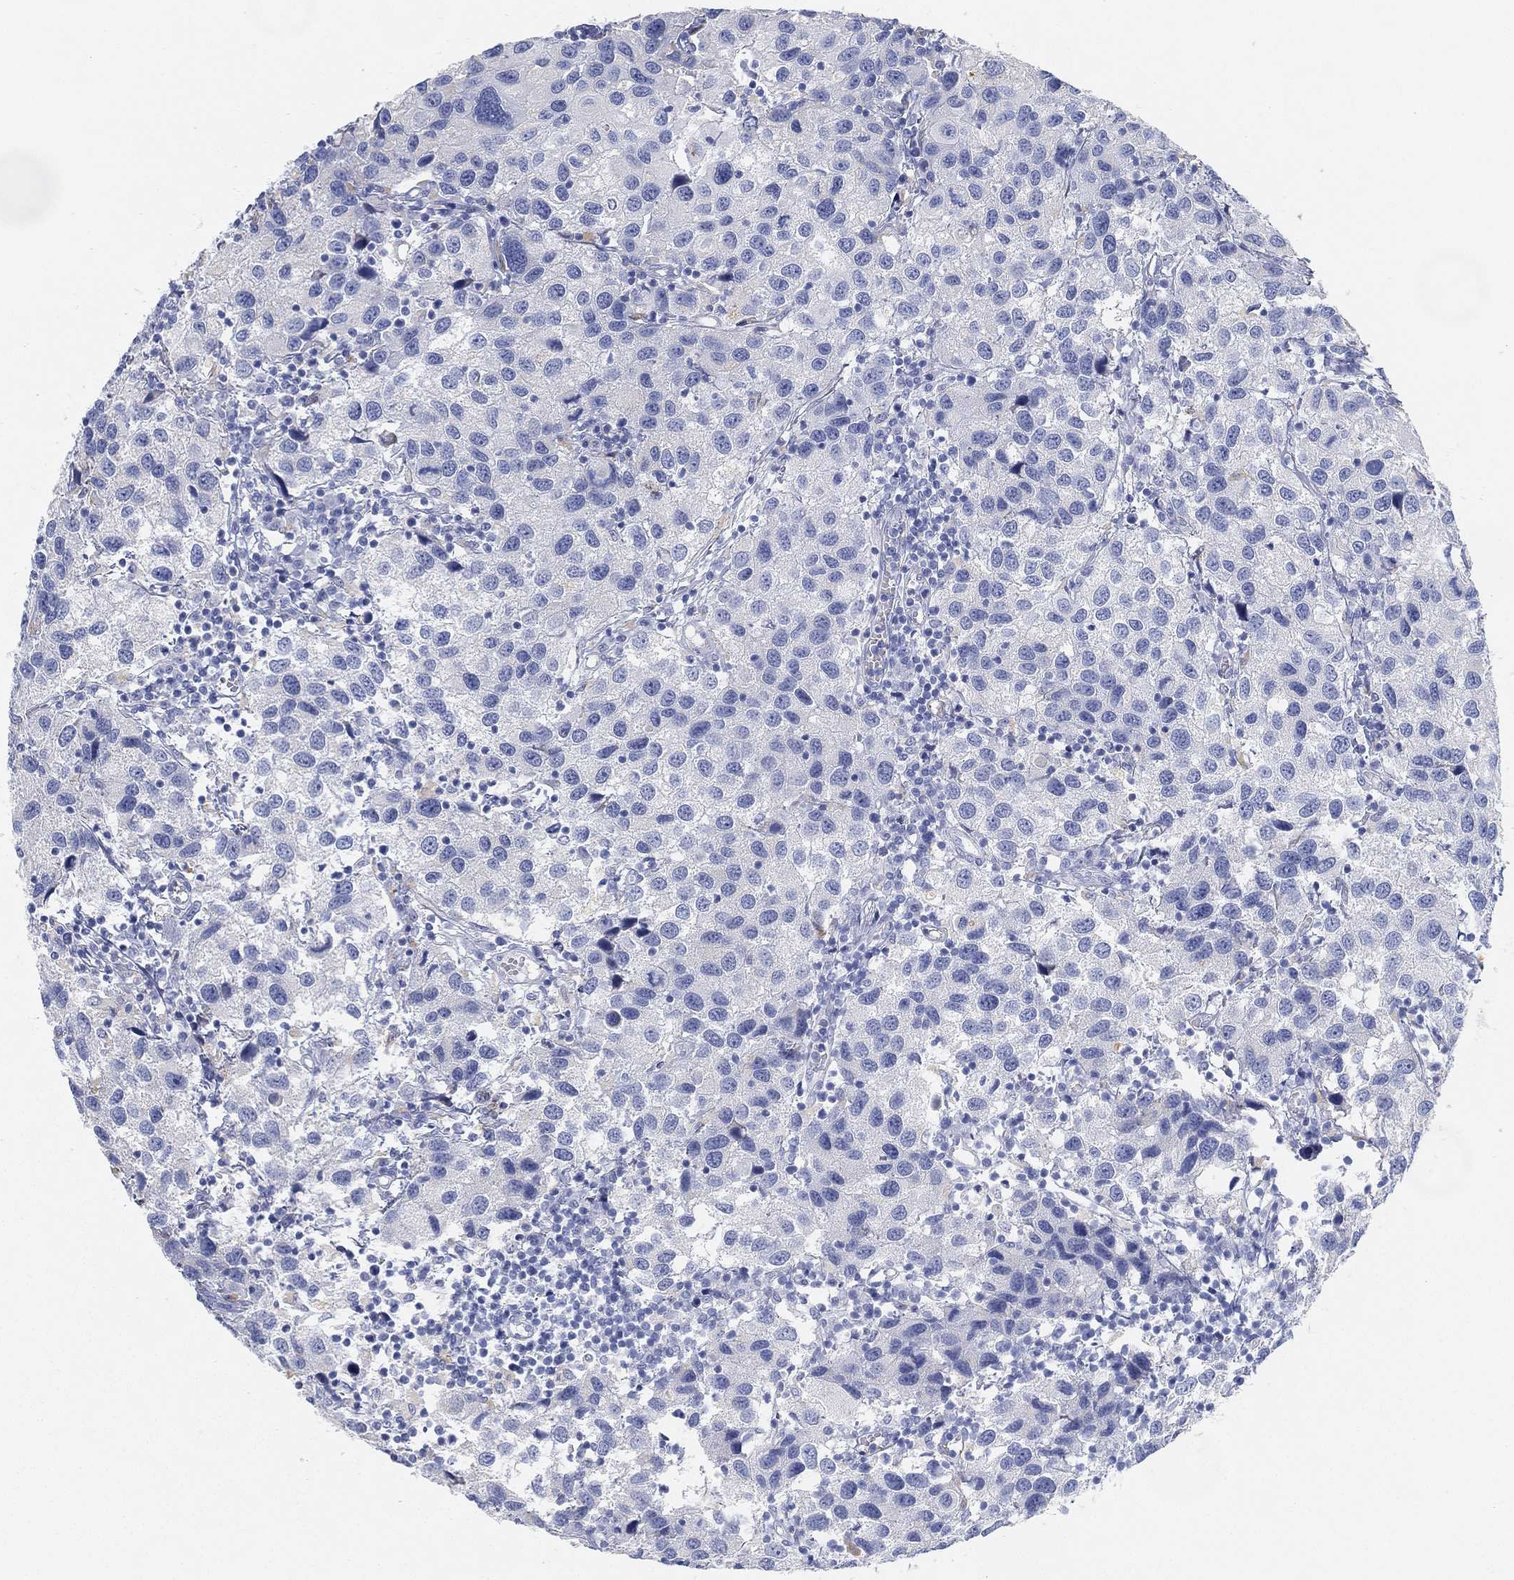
{"staining": {"intensity": "negative", "quantity": "none", "location": "none"}, "tissue": "urothelial cancer", "cell_type": "Tumor cells", "image_type": "cancer", "snomed": [{"axis": "morphology", "description": "Urothelial carcinoma, High grade"}, {"axis": "topography", "description": "Urinary bladder"}], "caption": "Immunohistochemistry of human urothelial cancer exhibits no staining in tumor cells. Nuclei are stained in blue.", "gene": "GPR61", "patient": {"sex": "male", "age": 79}}